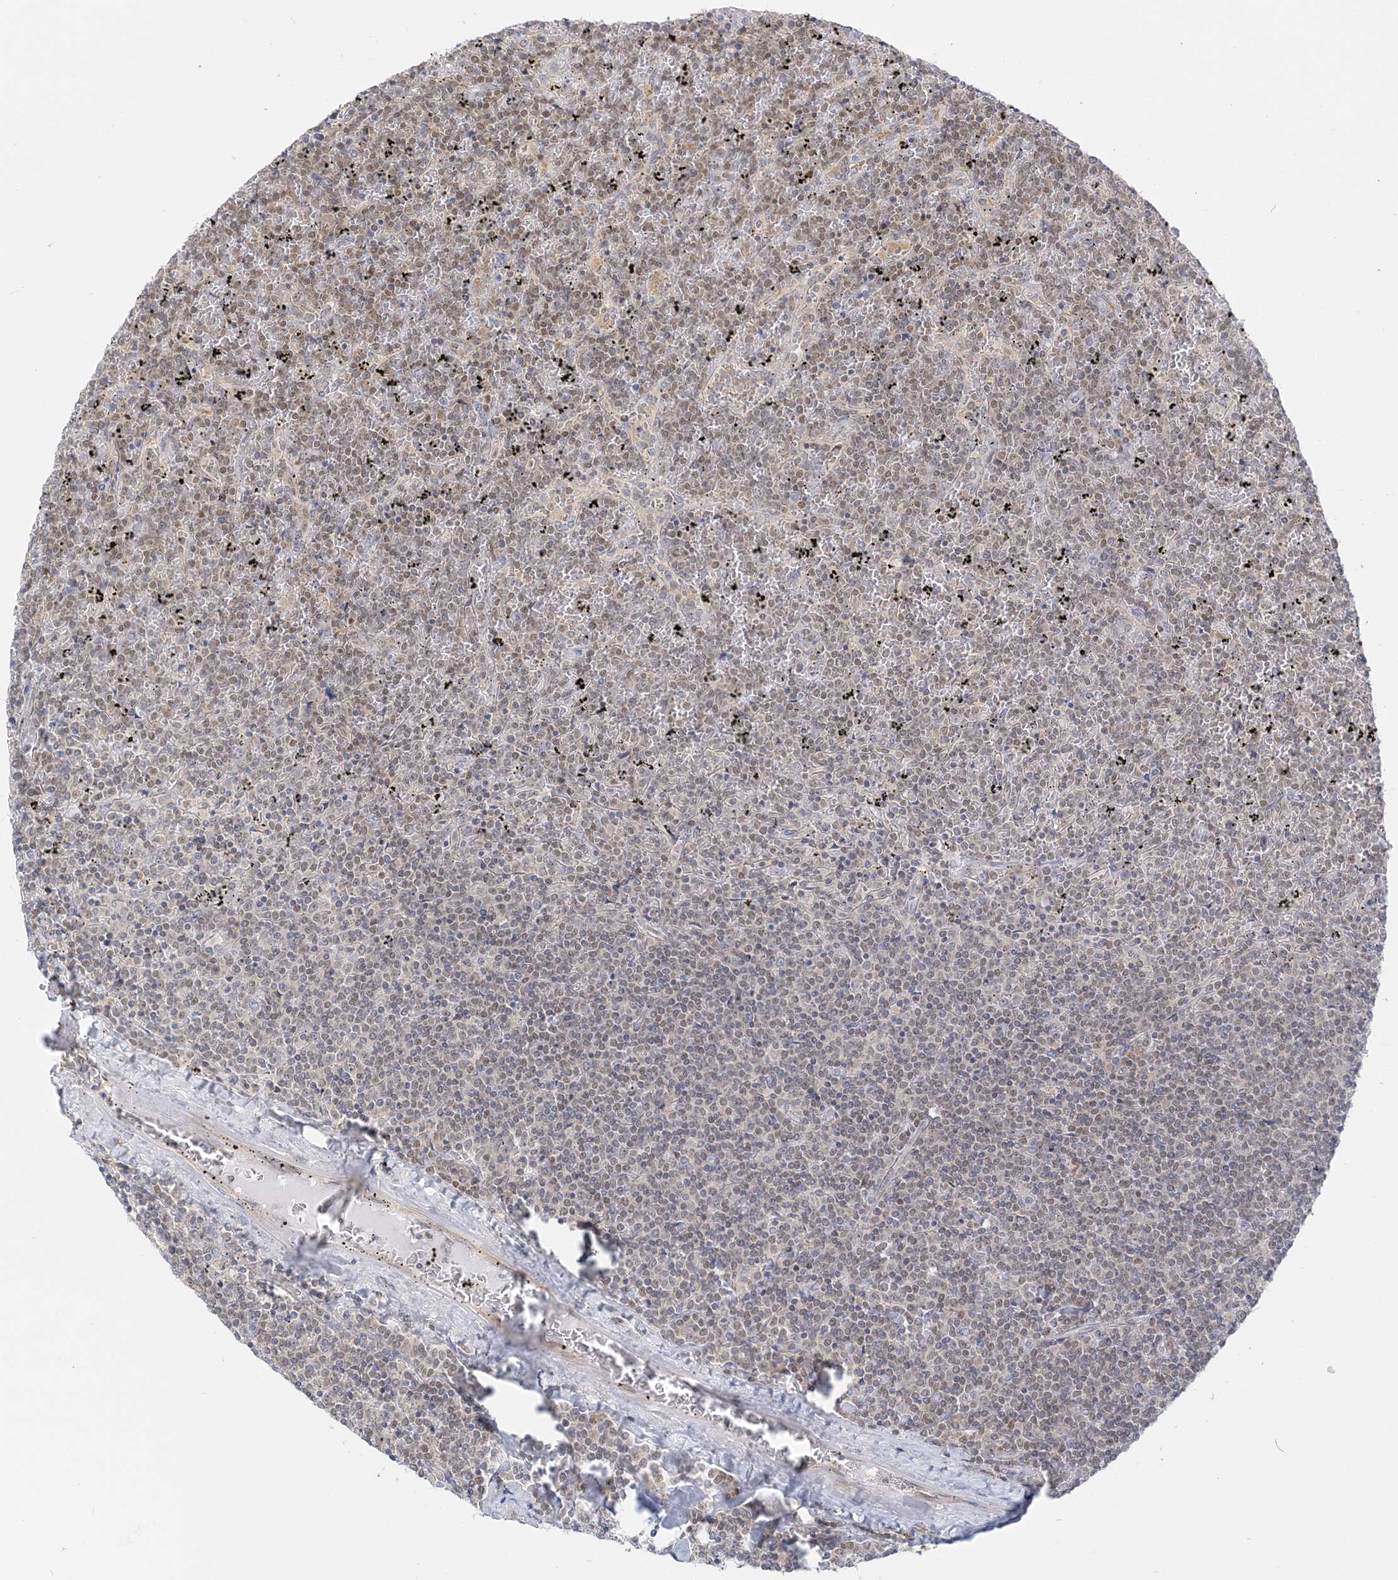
{"staining": {"intensity": "weak", "quantity": ">75%", "location": "nuclear"}, "tissue": "lymphoma", "cell_type": "Tumor cells", "image_type": "cancer", "snomed": [{"axis": "morphology", "description": "Malignant lymphoma, non-Hodgkin's type, Low grade"}, {"axis": "topography", "description": "Spleen"}], "caption": "Protein expression analysis of human lymphoma reveals weak nuclear expression in about >75% of tumor cells.", "gene": "THADA", "patient": {"sex": "female", "age": 19}}